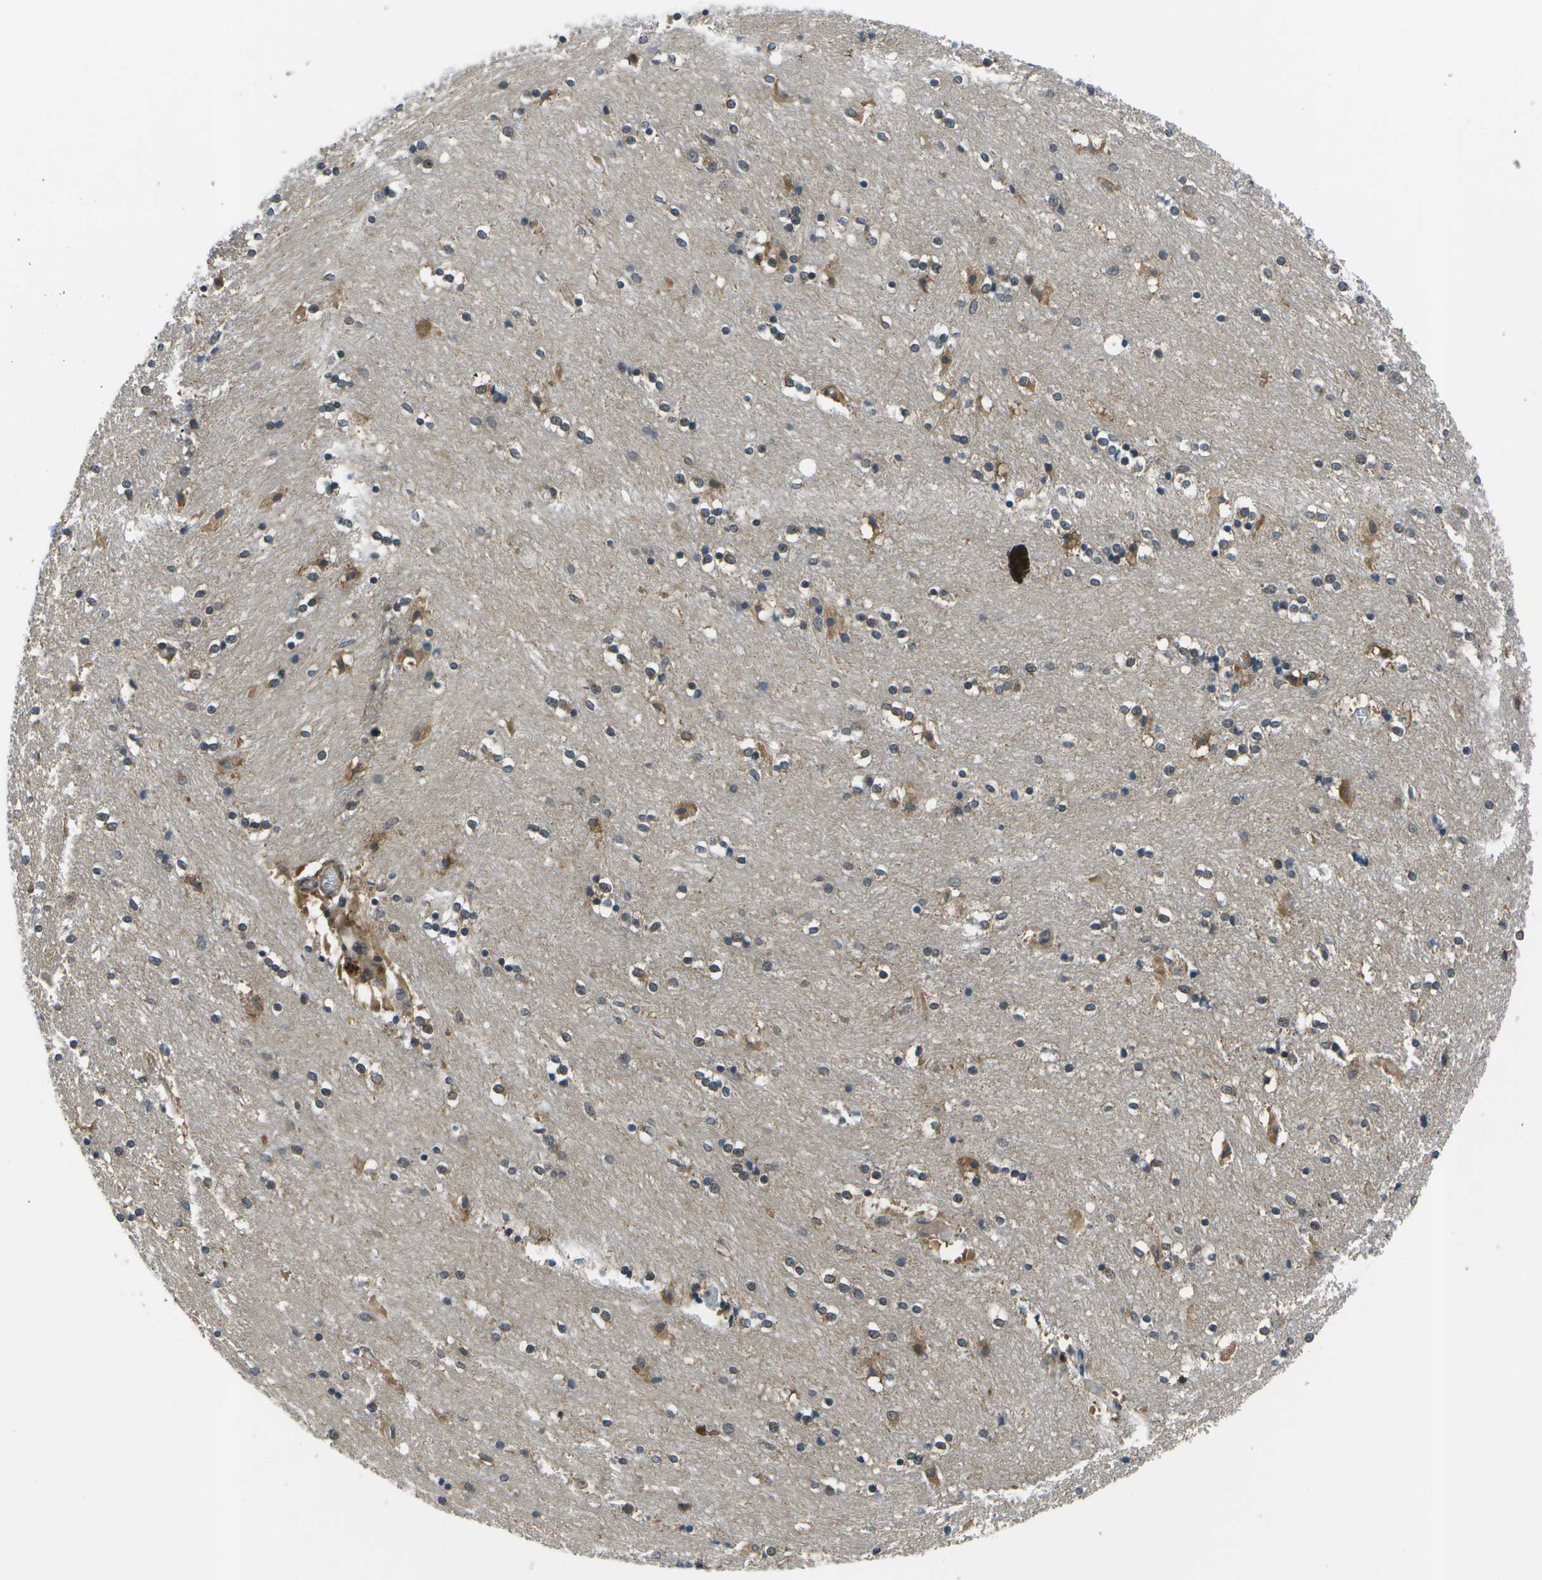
{"staining": {"intensity": "moderate", "quantity": "<25%", "location": "cytoplasmic/membranous"}, "tissue": "caudate", "cell_type": "Glial cells", "image_type": "normal", "snomed": [{"axis": "morphology", "description": "Normal tissue, NOS"}, {"axis": "topography", "description": "Lateral ventricle wall"}], "caption": "Immunohistochemical staining of normal caudate exhibits moderate cytoplasmic/membranous protein staining in about <25% of glial cells.", "gene": "ENPP5", "patient": {"sex": "female", "age": 54}}